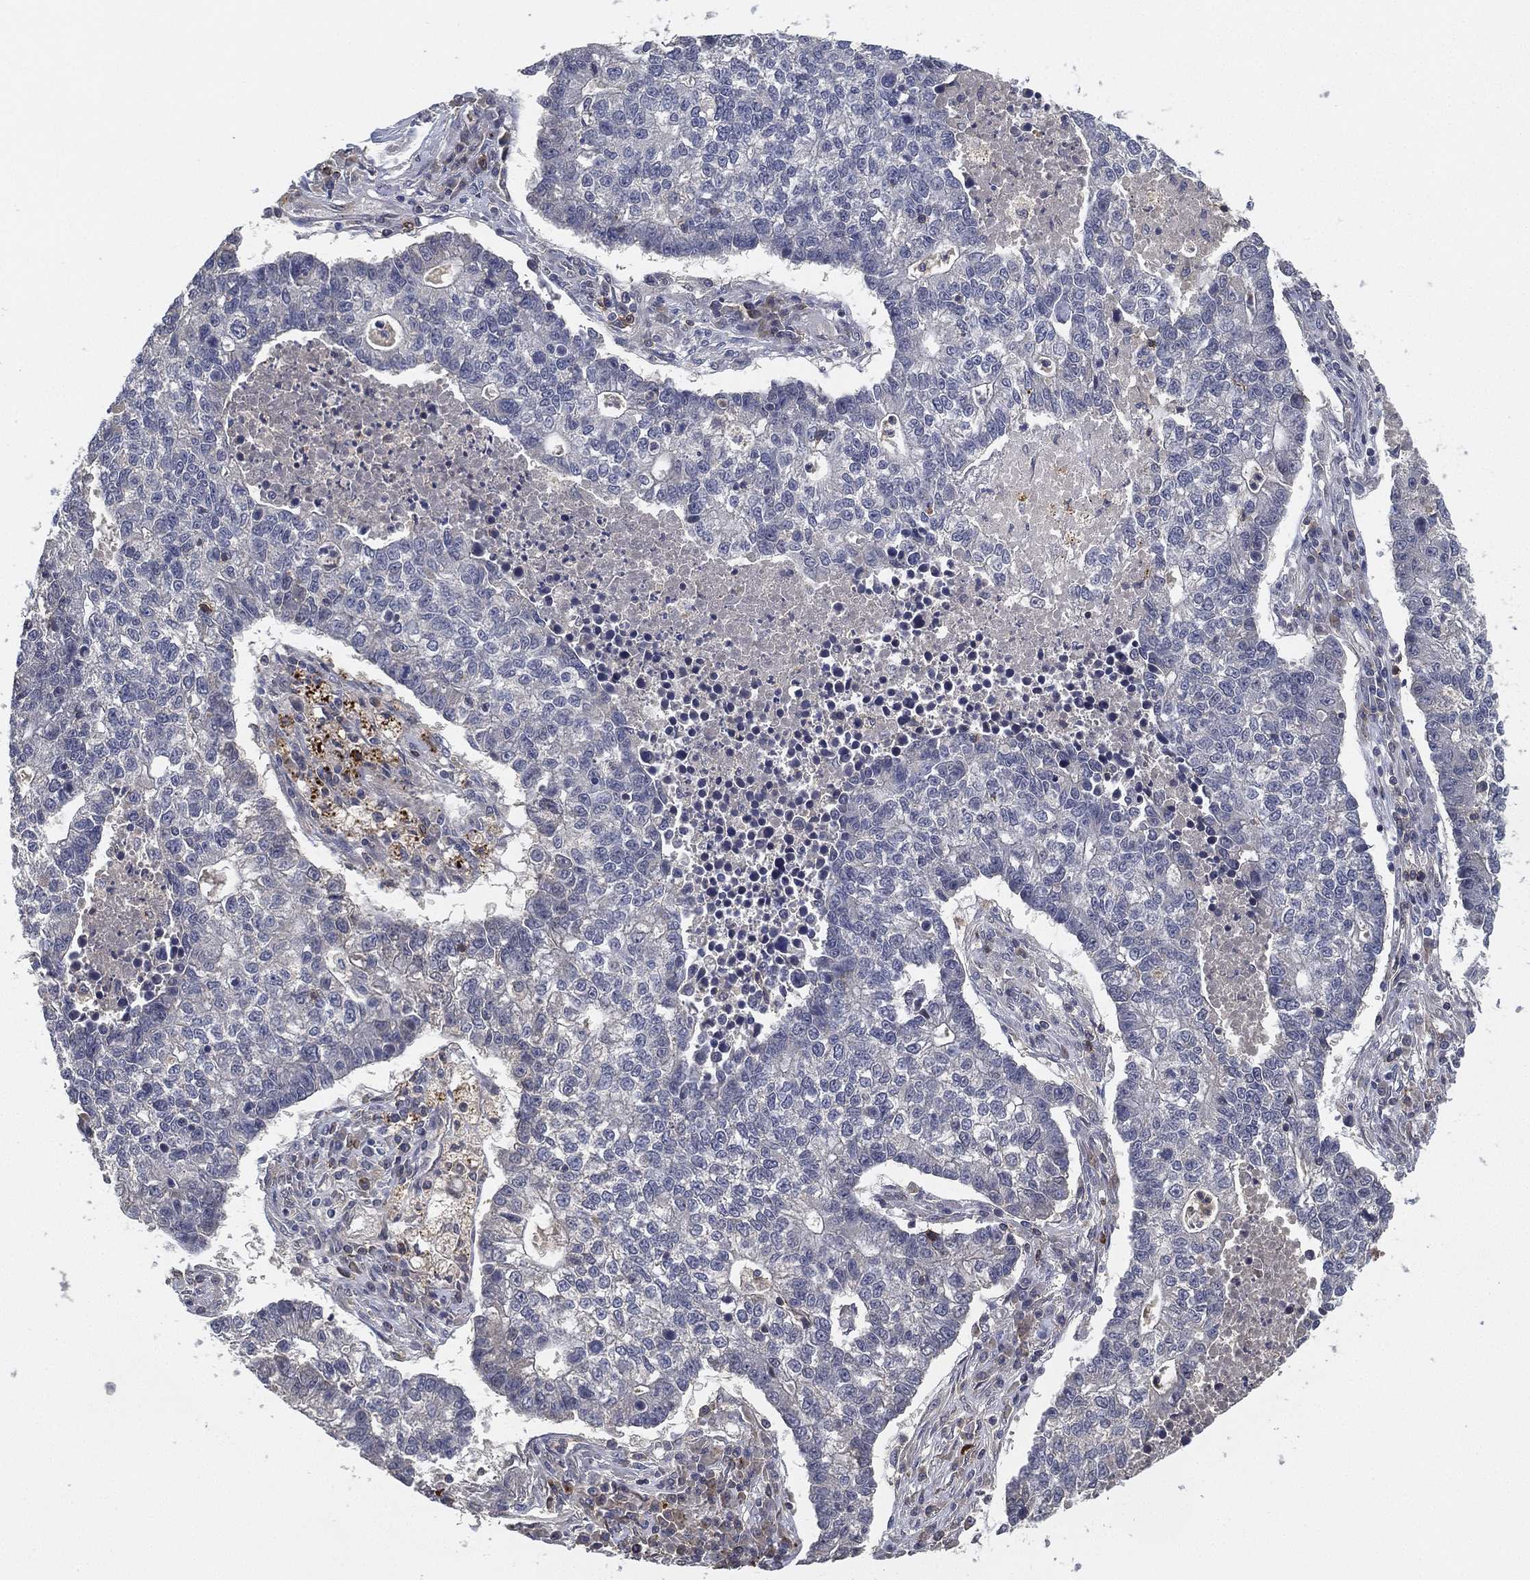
{"staining": {"intensity": "negative", "quantity": "none", "location": "none"}, "tissue": "lung cancer", "cell_type": "Tumor cells", "image_type": "cancer", "snomed": [{"axis": "morphology", "description": "Adenocarcinoma, NOS"}, {"axis": "topography", "description": "Lung"}], "caption": "Tumor cells are negative for brown protein staining in lung adenocarcinoma.", "gene": "CFAP251", "patient": {"sex": "male", "age": 57}}